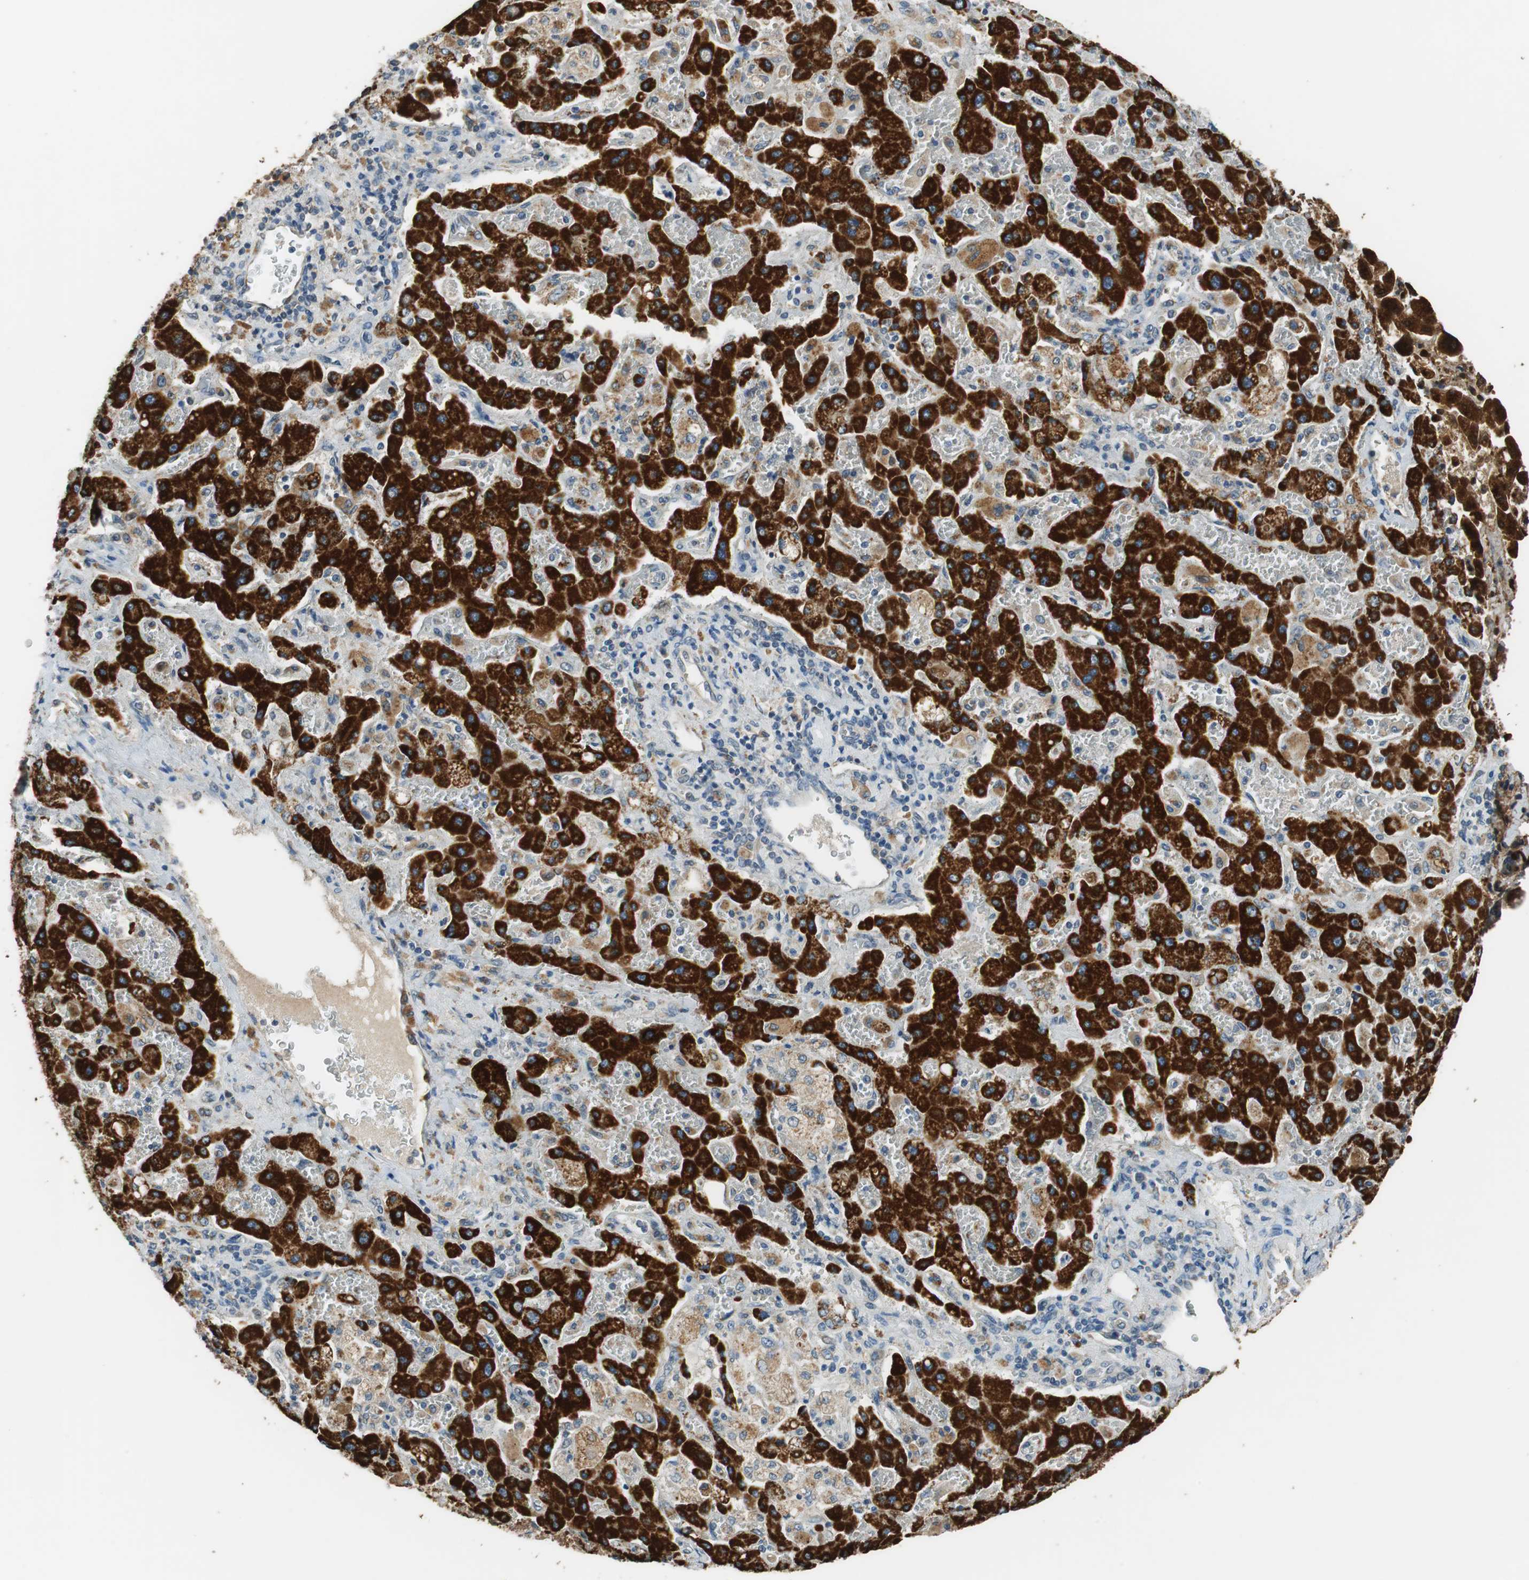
{"staining": {"intensity": "moderate", "quantity": ">75%", "location": "cytoplasmic/membranous"}, "tissue": "liver cancer", "cell_type": "Tumor cells", "image_type": "cancer", "snomed": [{"axis": "morphology", "description": "Cholangiocarcinoma"}, {"axis": "topography", "description": "Liver"}], "caption": "Immunohistochemical staining of liver cancer shows medium levels of moderate cytoplasmic/membranous protein staining in about >75% of tumor cells.", "gene": "ALDH4A1", "patient": {"sex": "male", "age": 50}}